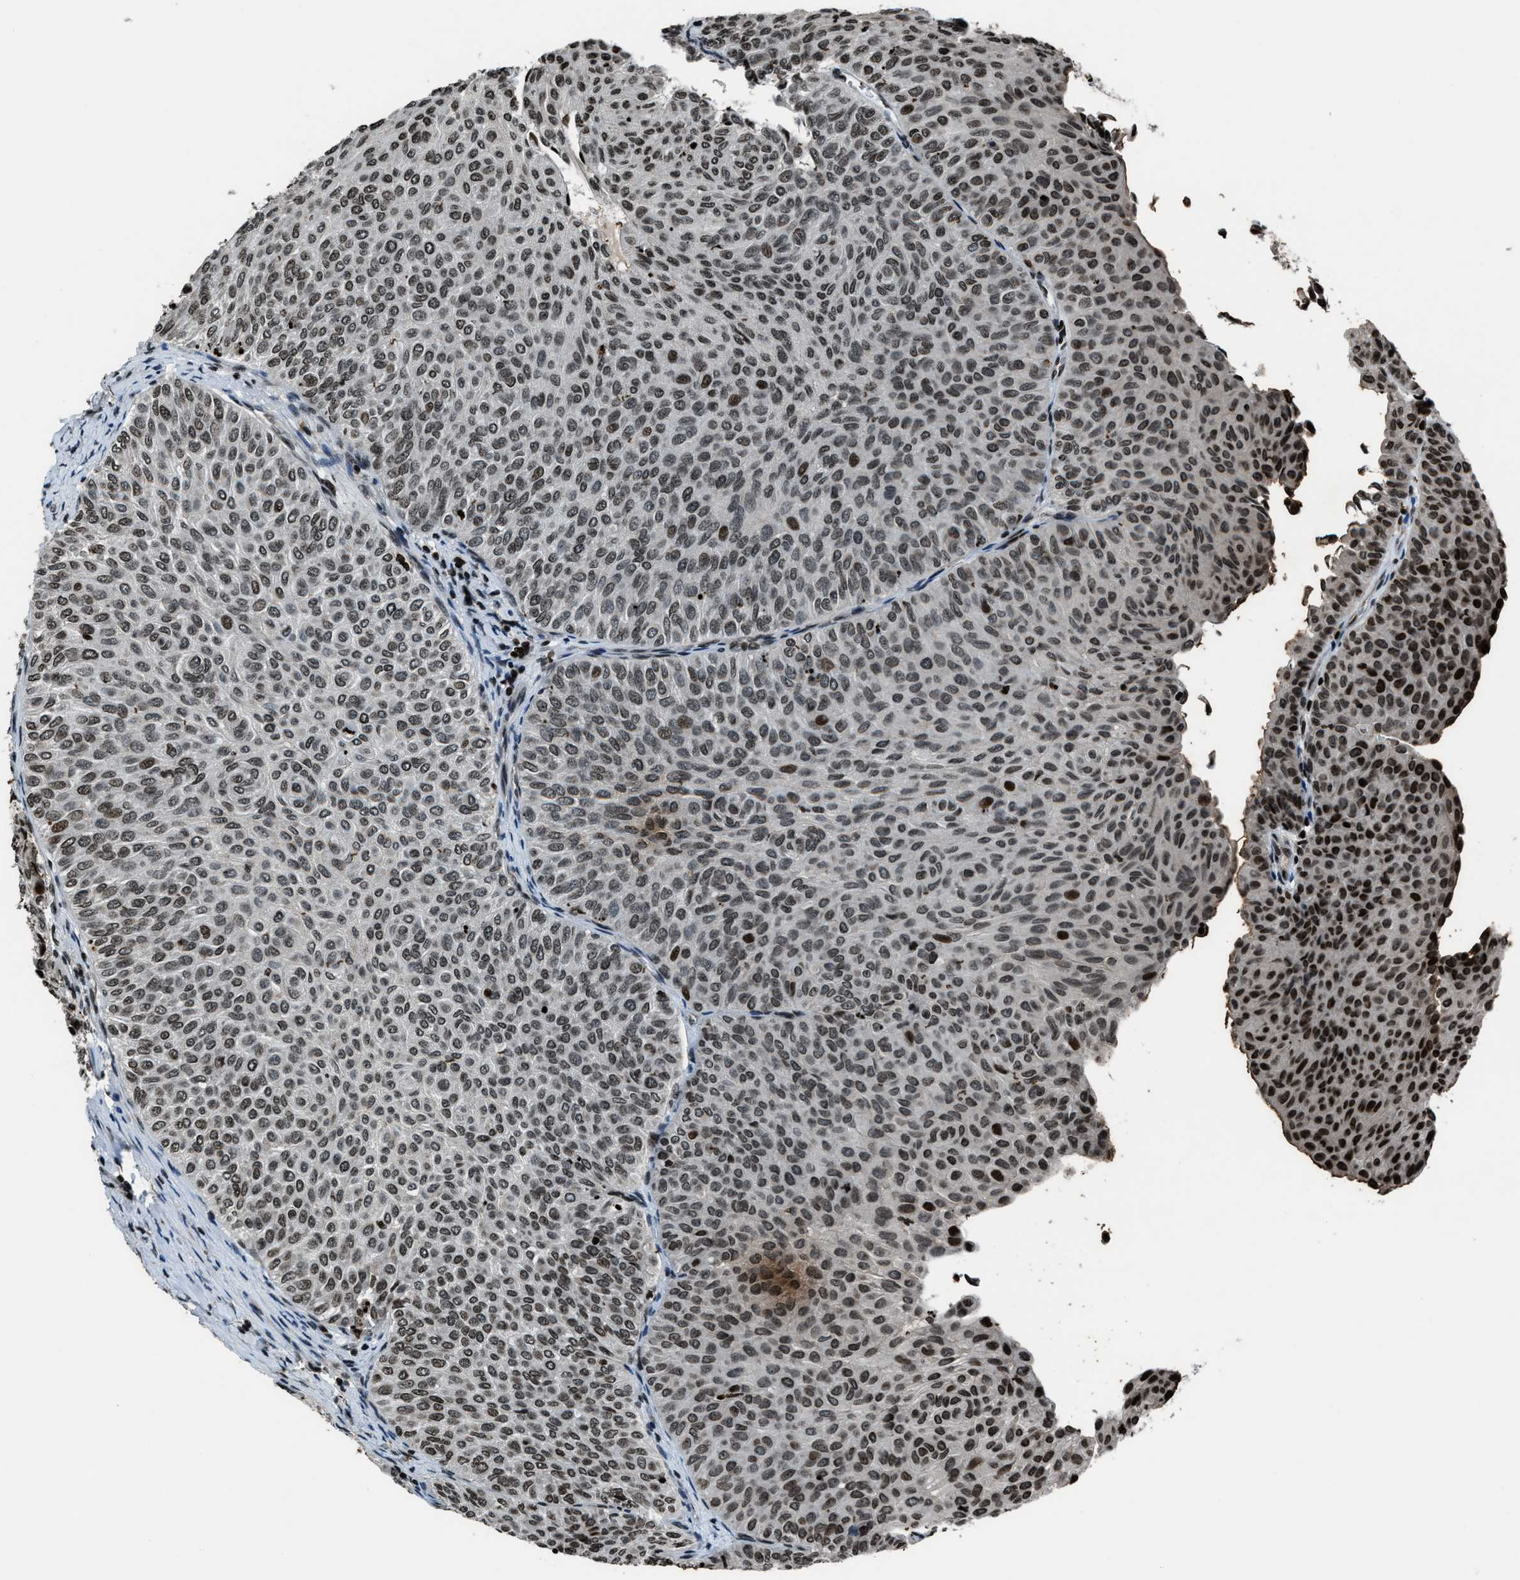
{"staining": {"intensity": "weak", "quantity": ">75%", "location": "nuclear"}, "tissue": "urothelial cancer", "cell_type": "Tumor cells", "image_type": "cancer", "snomed": [{"axis": "morphology", "description": "Urothelial carcinoma, Low grade"}, {"axis": "topography", "description": "Urinary bladder"}], "caption": "Immunohistochemistry micrograph of neoplastic tissue: human low-grade urothelial carcinoma stained using immunohistochemistry (IHC) demonstrates low levels of weak protein expression localized specifically in the nuclear of tumor cells, appearing as a nuclear brown color.", "gene": "H4C1", "patient": {"sex": "male", "age": 78}}